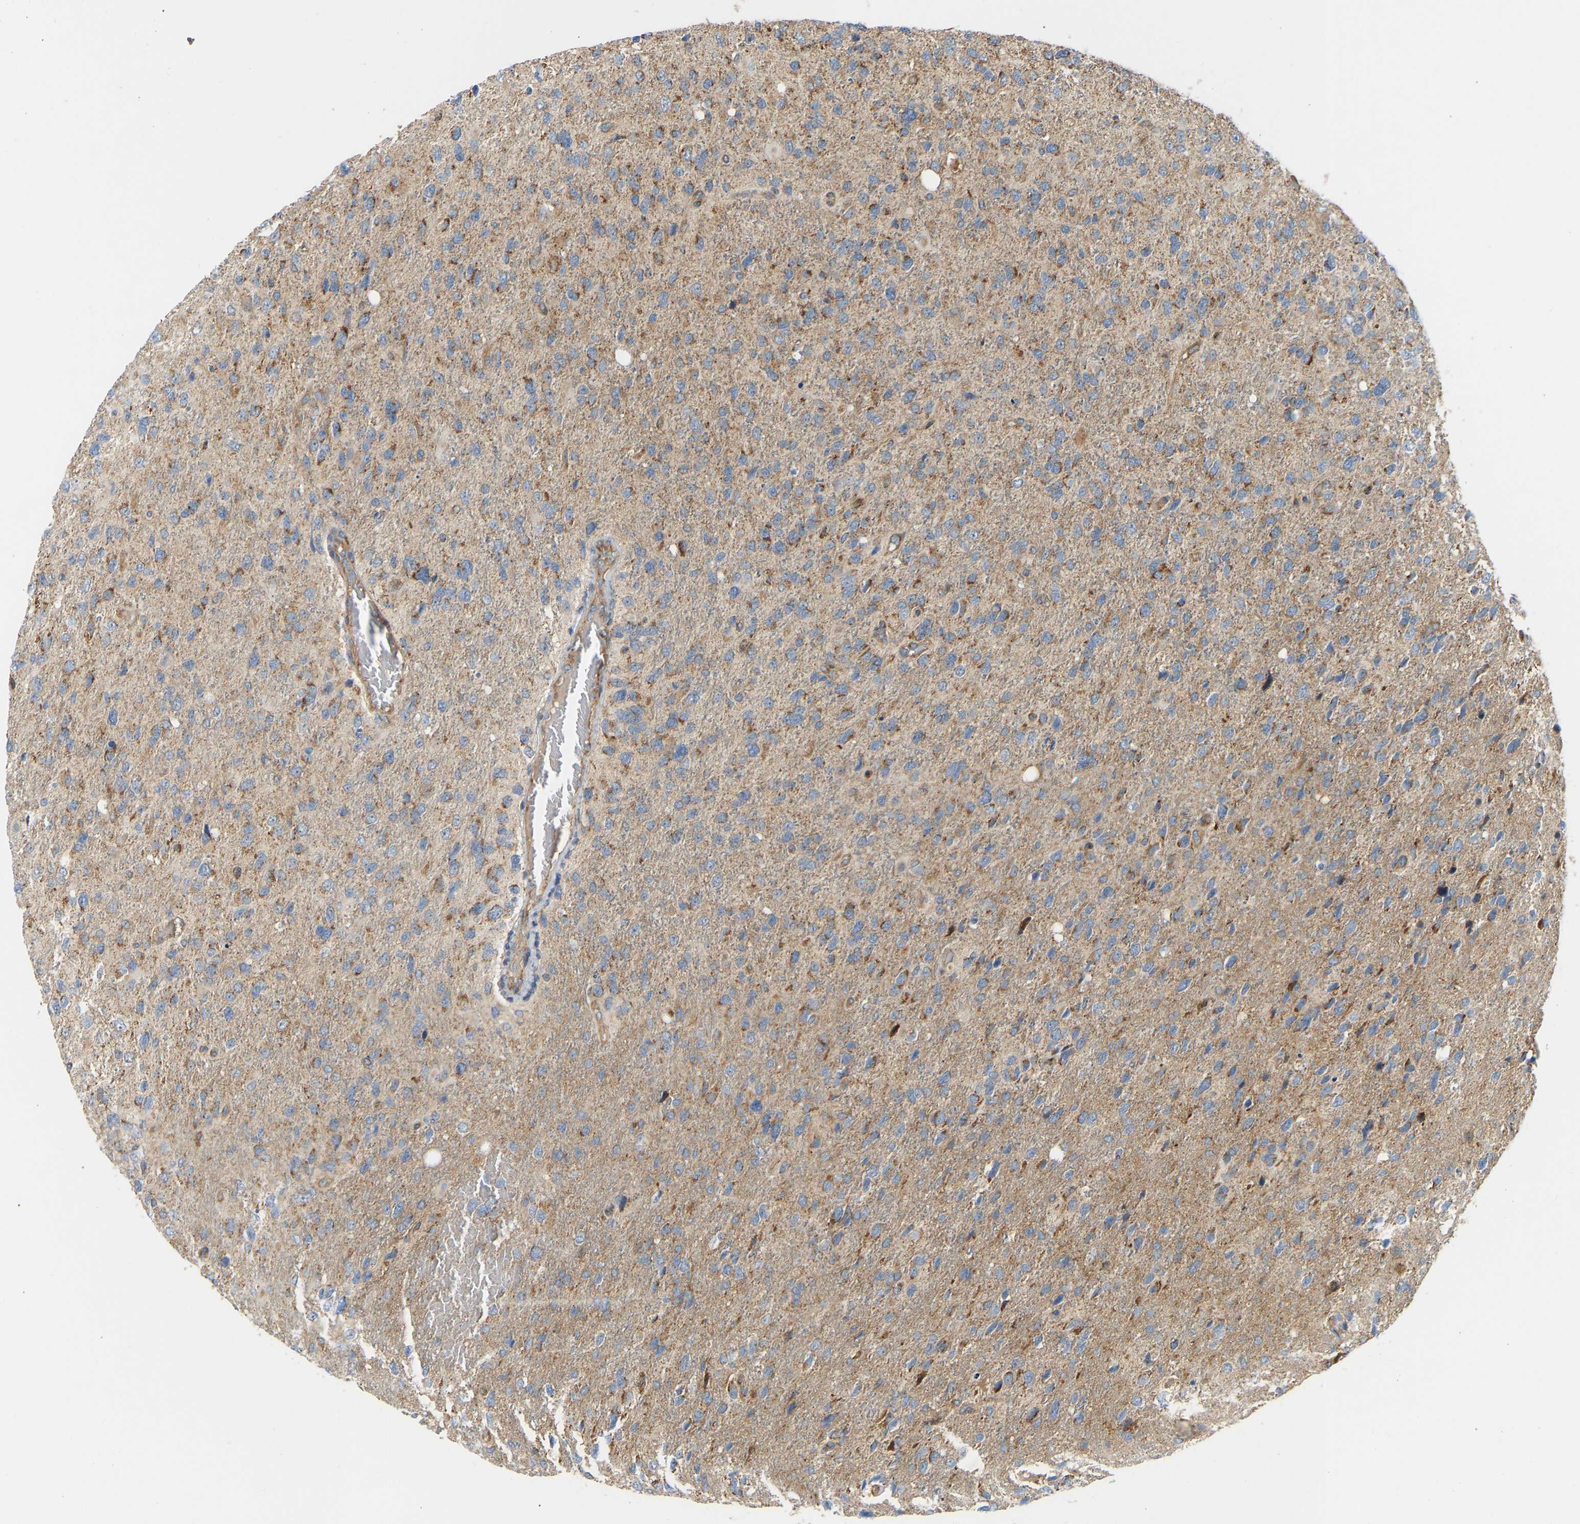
{"staining": {"intensity": "moderate", "quantity": ">75%", "location": "cytoplasmic/membranous"}, "tissue": "glioma", "cell_type": "Tumor cells", "image_type": "cancer", "snomed": [{"axis": "morphology", "description": "Glioma, malignant, High grade"}, {"axis": "topography", "description": "Brain"}], "caption": "The photomicrograph demonstrates a brown stain indicating the presence of a protein in the cytoplasmic/membranous of tumor cells in glioma. The protein of interest is stained brown, and the nuclei are stained in blue (DAB IHC with brightfield microscopy, high magnification).", "gene": "YIPF2", "patient": {"sex": "female", "age": 58}}